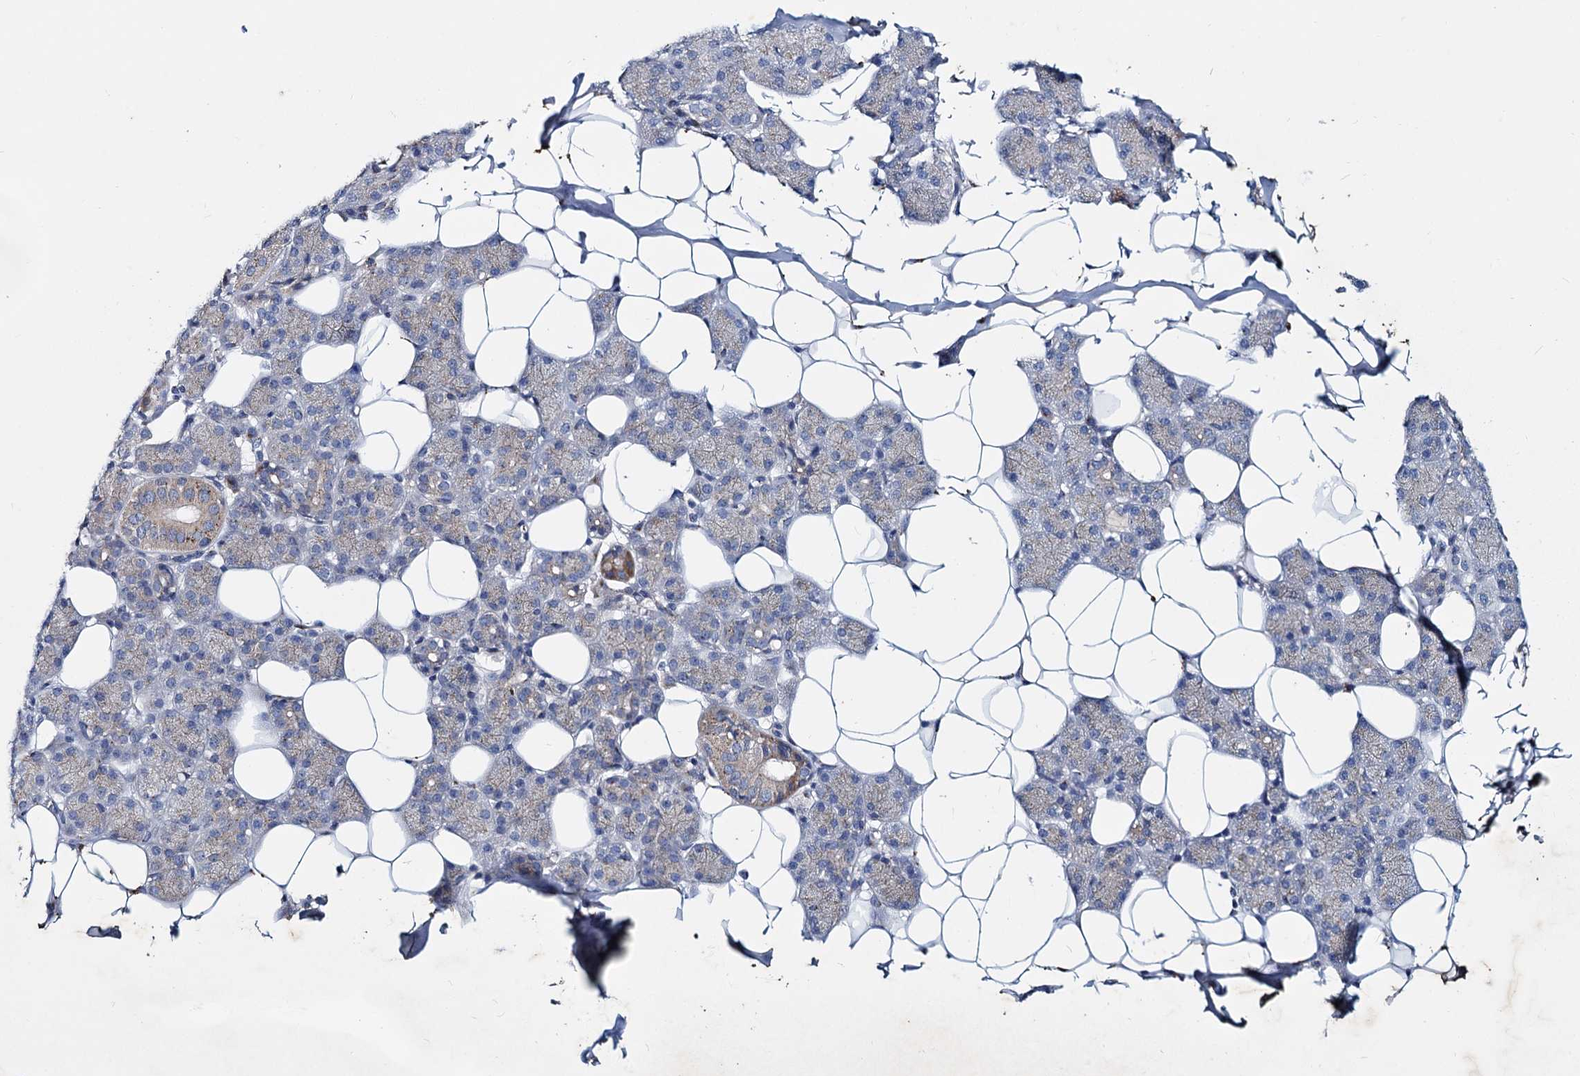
{"staining": {"intensity": "moderate", "quantity": "<25%", "location": "cytoplasmic/membranous"}, "tissue": "salivary gland", "cell_type": "Glandular cells", "image_type": "normal", "snomed": [{"axis": "morphology", "description": "Normal tissue, NOS"}, {"axis": "topography", "description": "Salivary gland"}], "caption": "A brown stain highlights moderate cytoplasmic/membranous staining of a protein in glandular cells of unremarkable human salivary gland.", "gene": "AGBL4", "patient": {"sex": "female", "age": 33}}